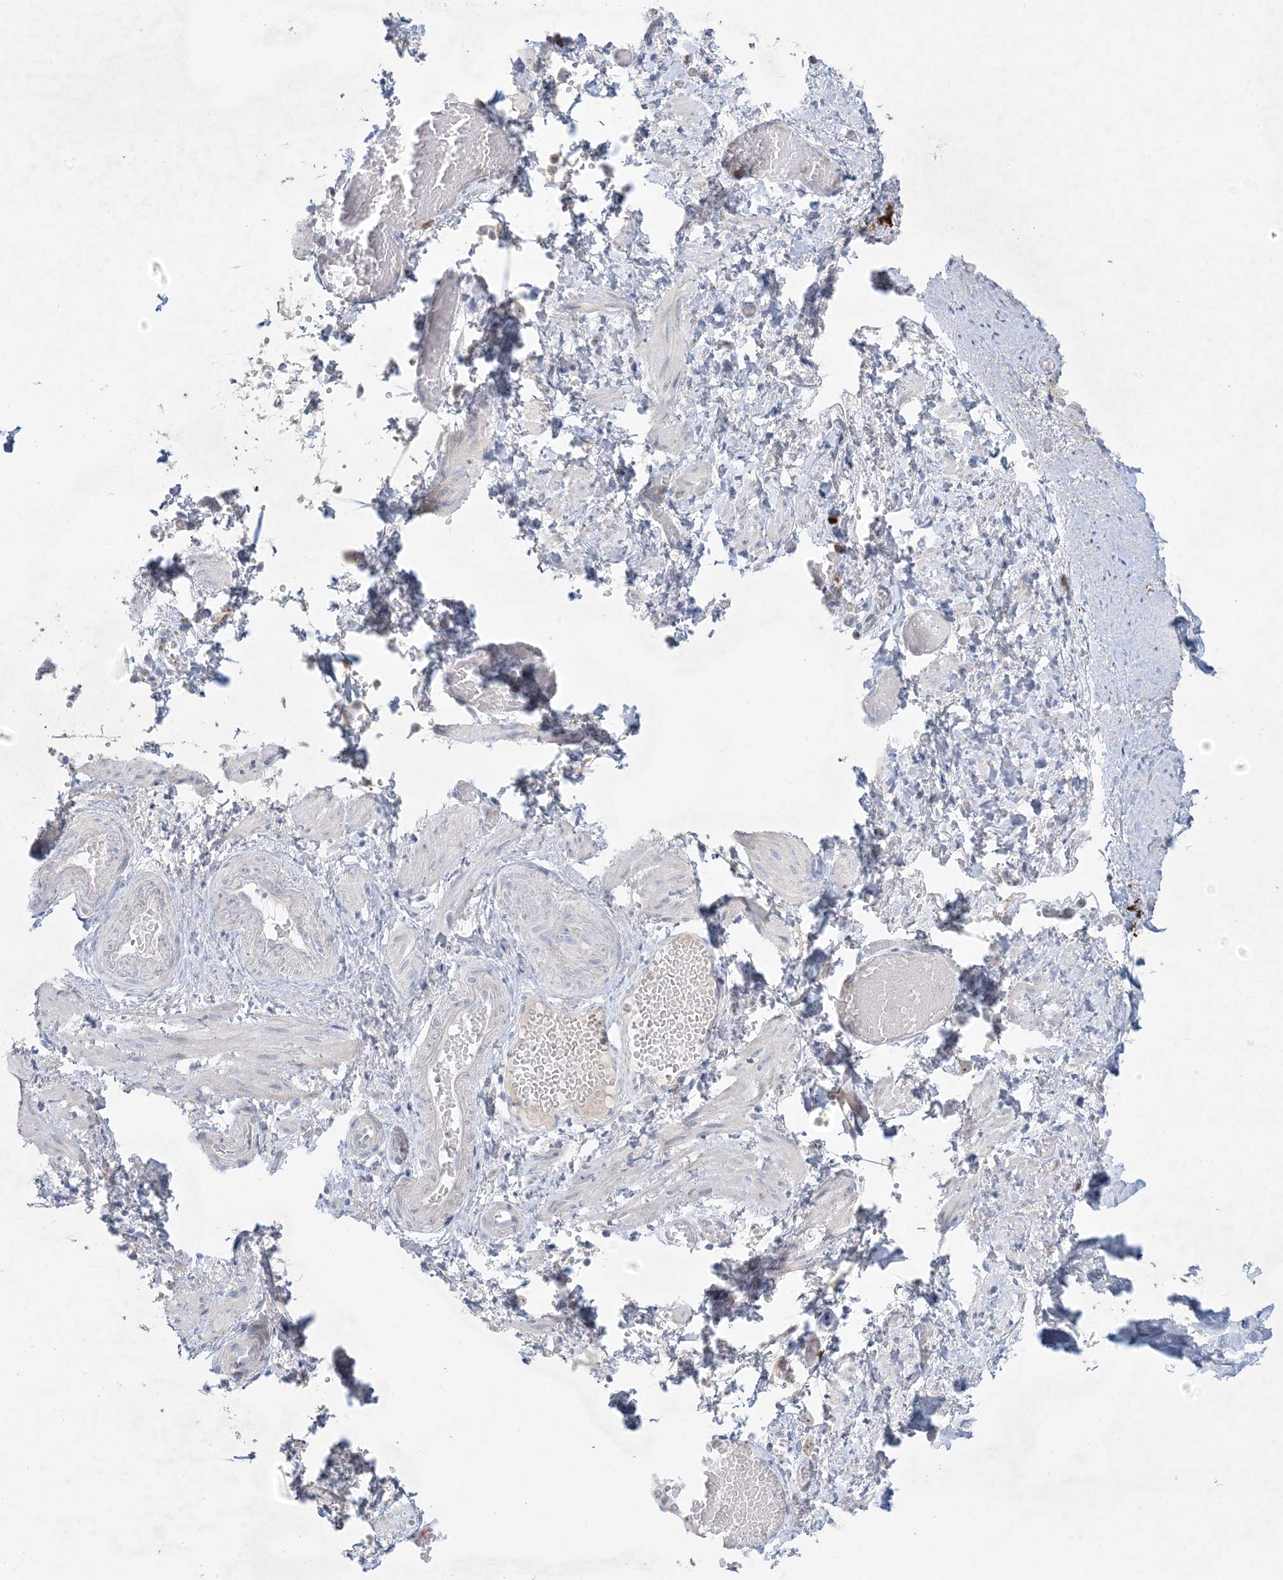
{"staining": {"intensity": "weak", "quantity": ">75%", "location": "cytoplasmic/membranous"}, "tissue": "adipose tissue", "cell_type": "Adipocytes", "image_type": "normal", "snomed": [{"axis": "morphology", "description": "Normal tissue, NOS"}, {"axis": "topography", "description": "Smooth muscle"}, {"axis": "topography", "description": "Peripheral nerve tissue"}], "caption": "Immunohistochemistry of unremarkable human adipose tissue reveals low levels of weak cytoplasmic/membranous positivity in about >75% of adipocytes. (Stains: DAB in brown, nuclei in blue, Microscopy: brightfield microscopy at high magnification).", "gene": "KCTD6", "patient": {"sex": "female", "age": 39}}